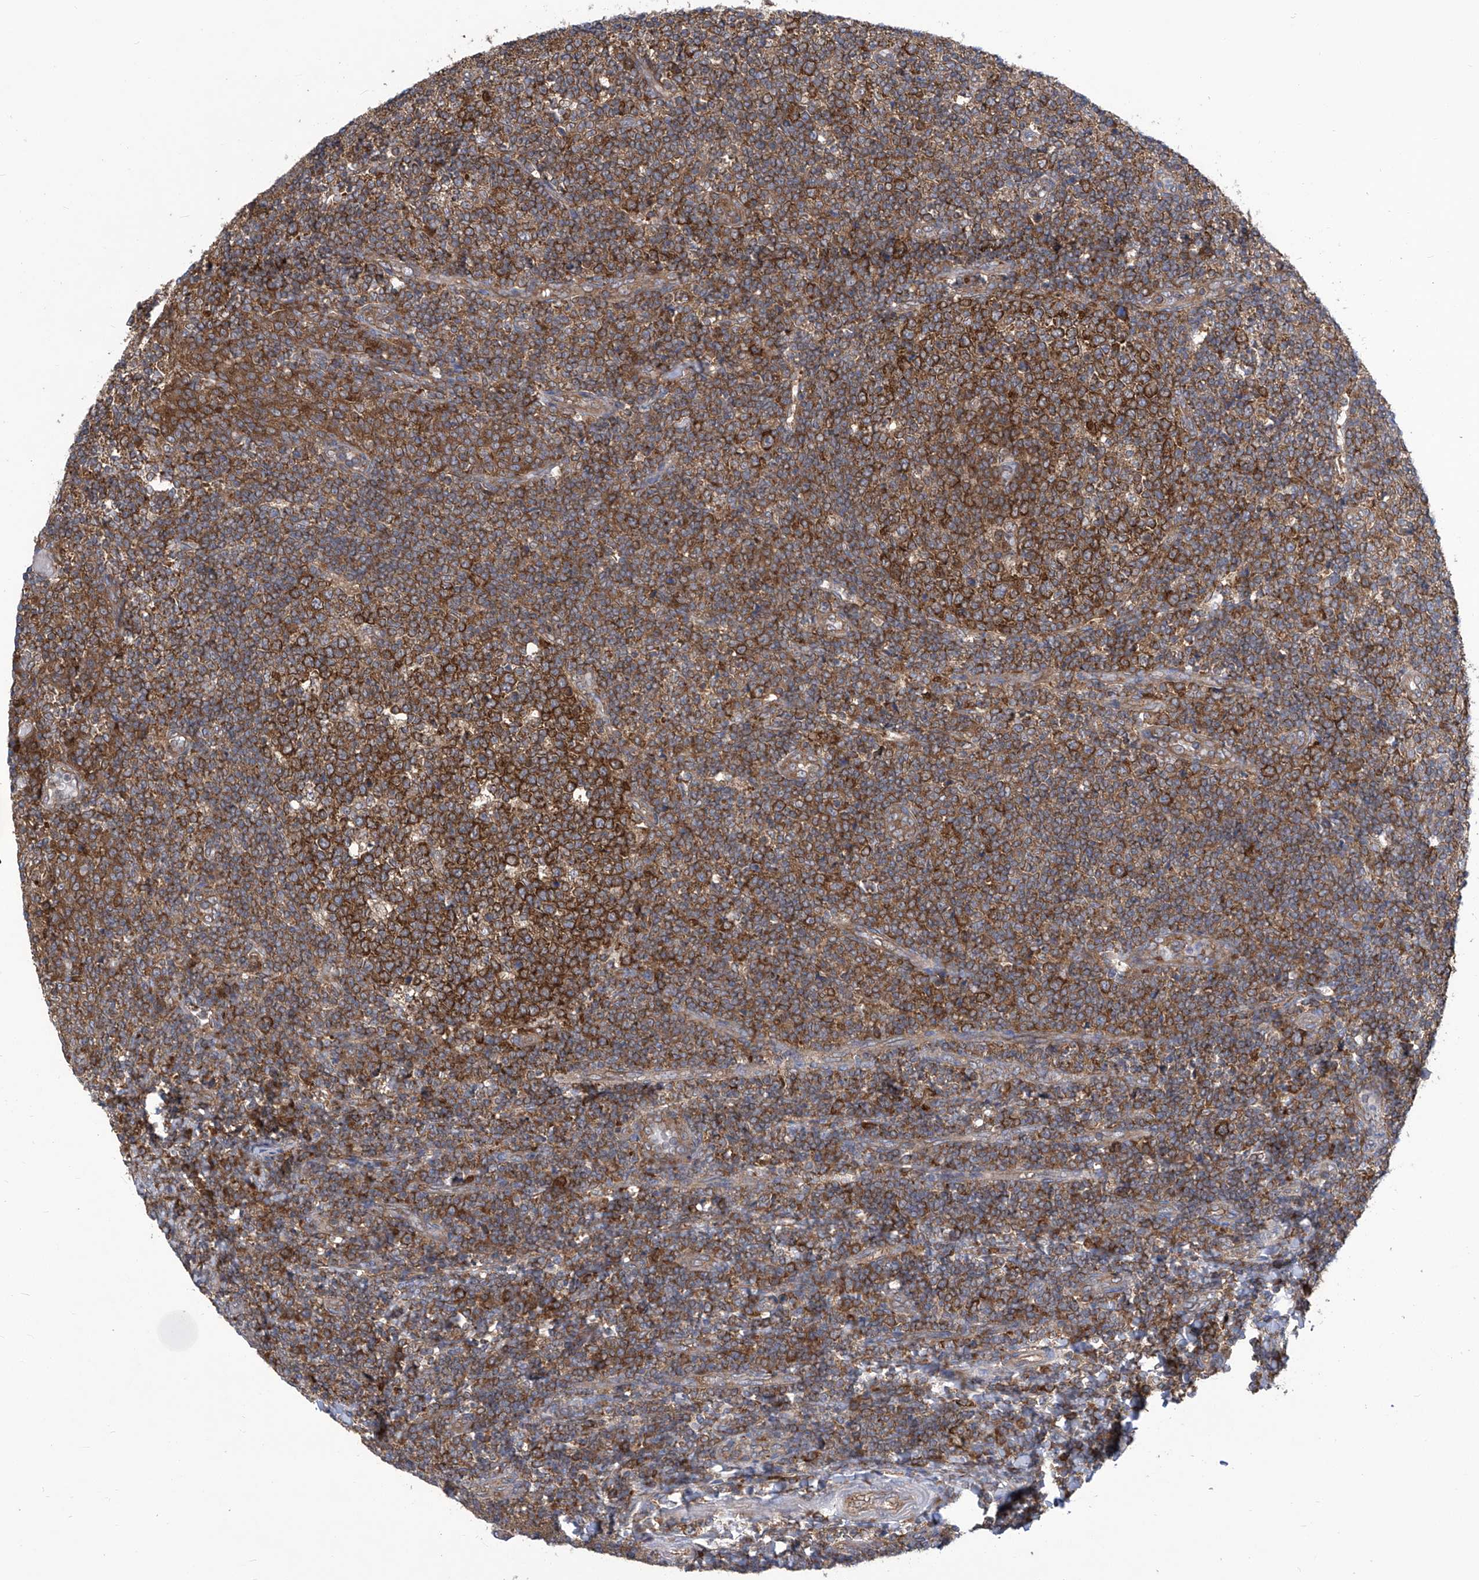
{"staining": {"intensity": "strong", "quantity": ">75%", "location": "cytoplasmic/membranous"}, "tissue": "tonsil", "cell_type": "Germinal center cells", "image_type": "normal", "snomed": [{"axis": "morphology", "description": "Normal tissue, NOS"}, {"axis": "topography", "description": "Tonsil"}], "caption": "Strong cytoplasmic/membranous protein positivity is seen in approximately >75% of germinal center cells in tonsil. Using DAB (brown) and hematoxylin (blue) stains, captured at high magnification using brightfield microscopy.", "gene": "EIF3M", "patient": {"sex": "female", "age": 19}}